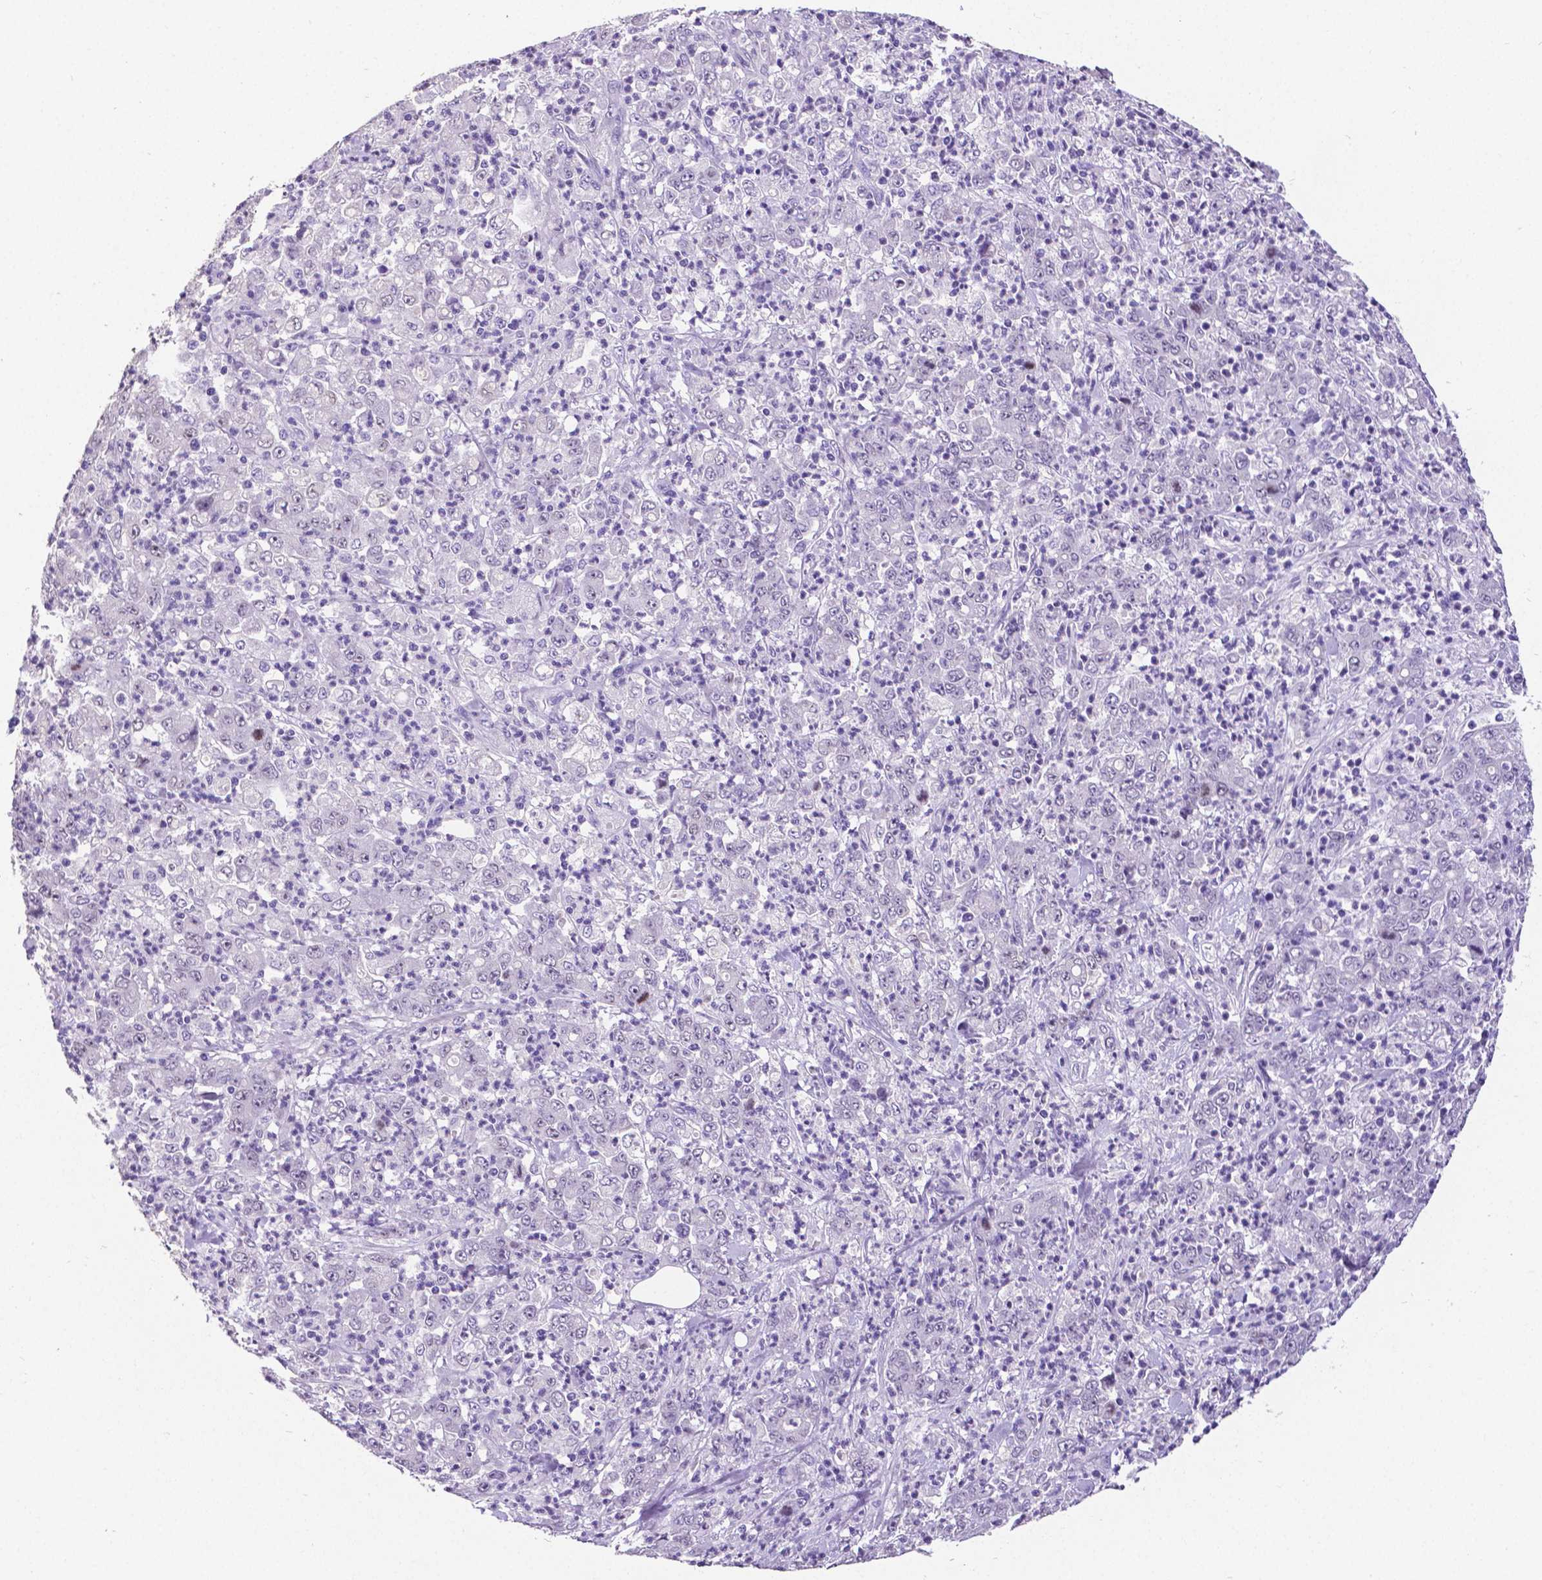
{"staining": {"intensity": "negative", "quantity": "none", "location": "none"}, "tissue": "stomach cancer", "cell_type": "Tumor cells", "image_type": "cancer", "snomed": [{"axis": "morphology", "description": "Adenocarcinoma, NOS"}, {"axis": "topography", "description": "Stomach, lower"}], "caption": "Tumor cells are negative for brown protein staining in stomach cancer (adenocarcinoma).", "gene": "SATB2", "patient": {"sex": "female", "age": 71}}